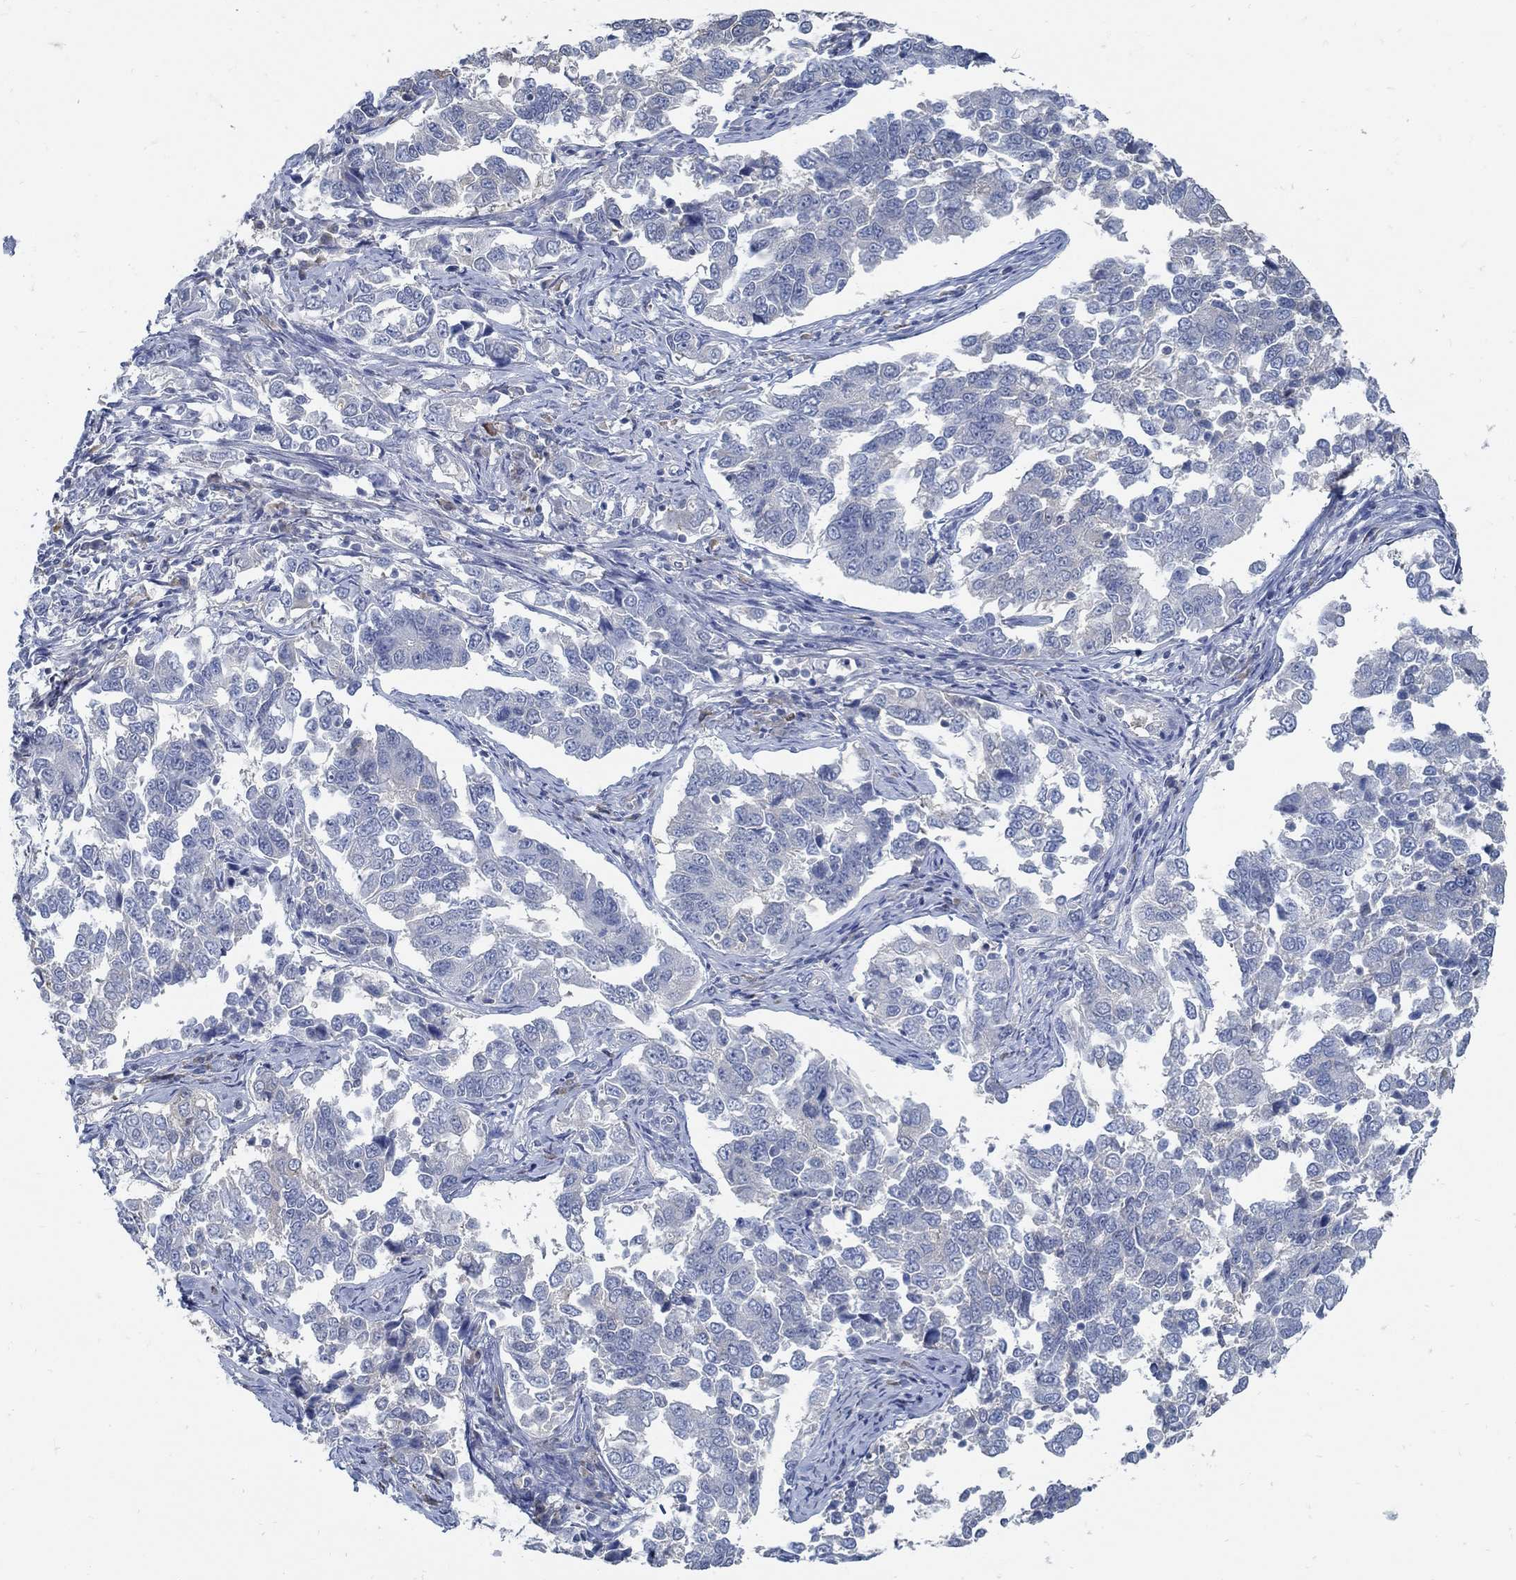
{"staining": {"intensity": "weak", "quantity": "<25%", "location": "cytoplasmic/membranous"}, "tissue": "endometrial cancer", "cell_type": "Tumor cells", "image_type": "cancer", "snomed": [{"axis": "morphology", "description": "Adenocarcinoma, NOS"}, {"axis": "topography", "description": "Endometrium"}], "caption": "DAB (3,3'-diaminobenzidine) immunohistochemical staining of endometrial cancer (adenocarcinoma) displays no significant expression in tumor cells. (Stains: DAB IHC with hematoxylin counter stain, Microscopy: brightfield microscopy at high magnification).", "gene": "PCDH11X", "patient": {"sex": "female", "age": 43}}